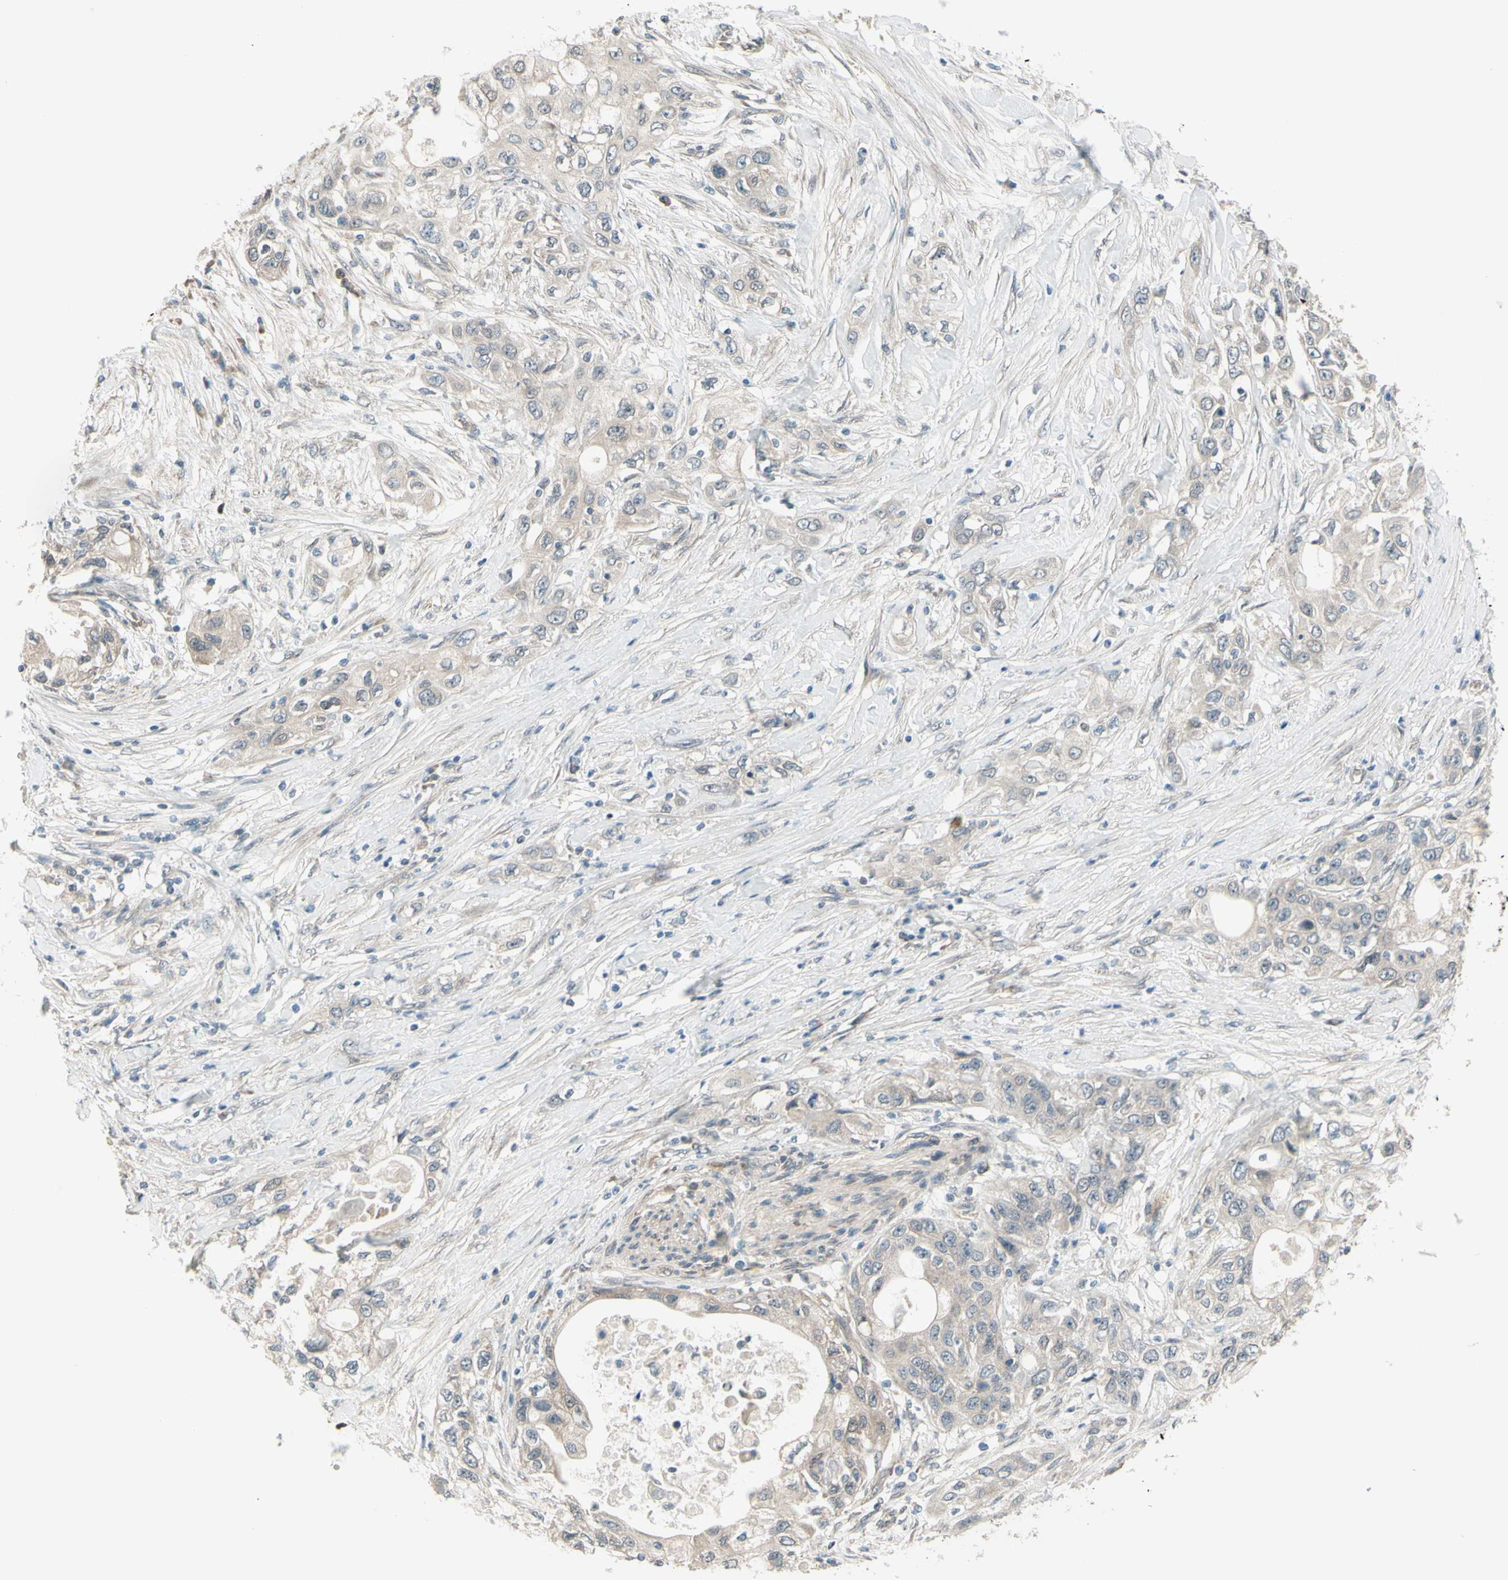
{"staining": {"intensity": "negative", "quantity": "none", "location": "none"}, "tissue": "pancreatic cancer", "cell_type": "Tumor cells", "image_type": "cancer", "snomed": [{"axis": "morphology", "description": "Adenocarcinoma, NOS"}, {"axis": "topography", "description": "Pancreas"}], "caption": "Image shows no protein staining in tumor cells of pancreatic cancer (adenocarcinoma) tissue.", "gene": "NAXD", "patient": {"sex": "female", "age": 70}}